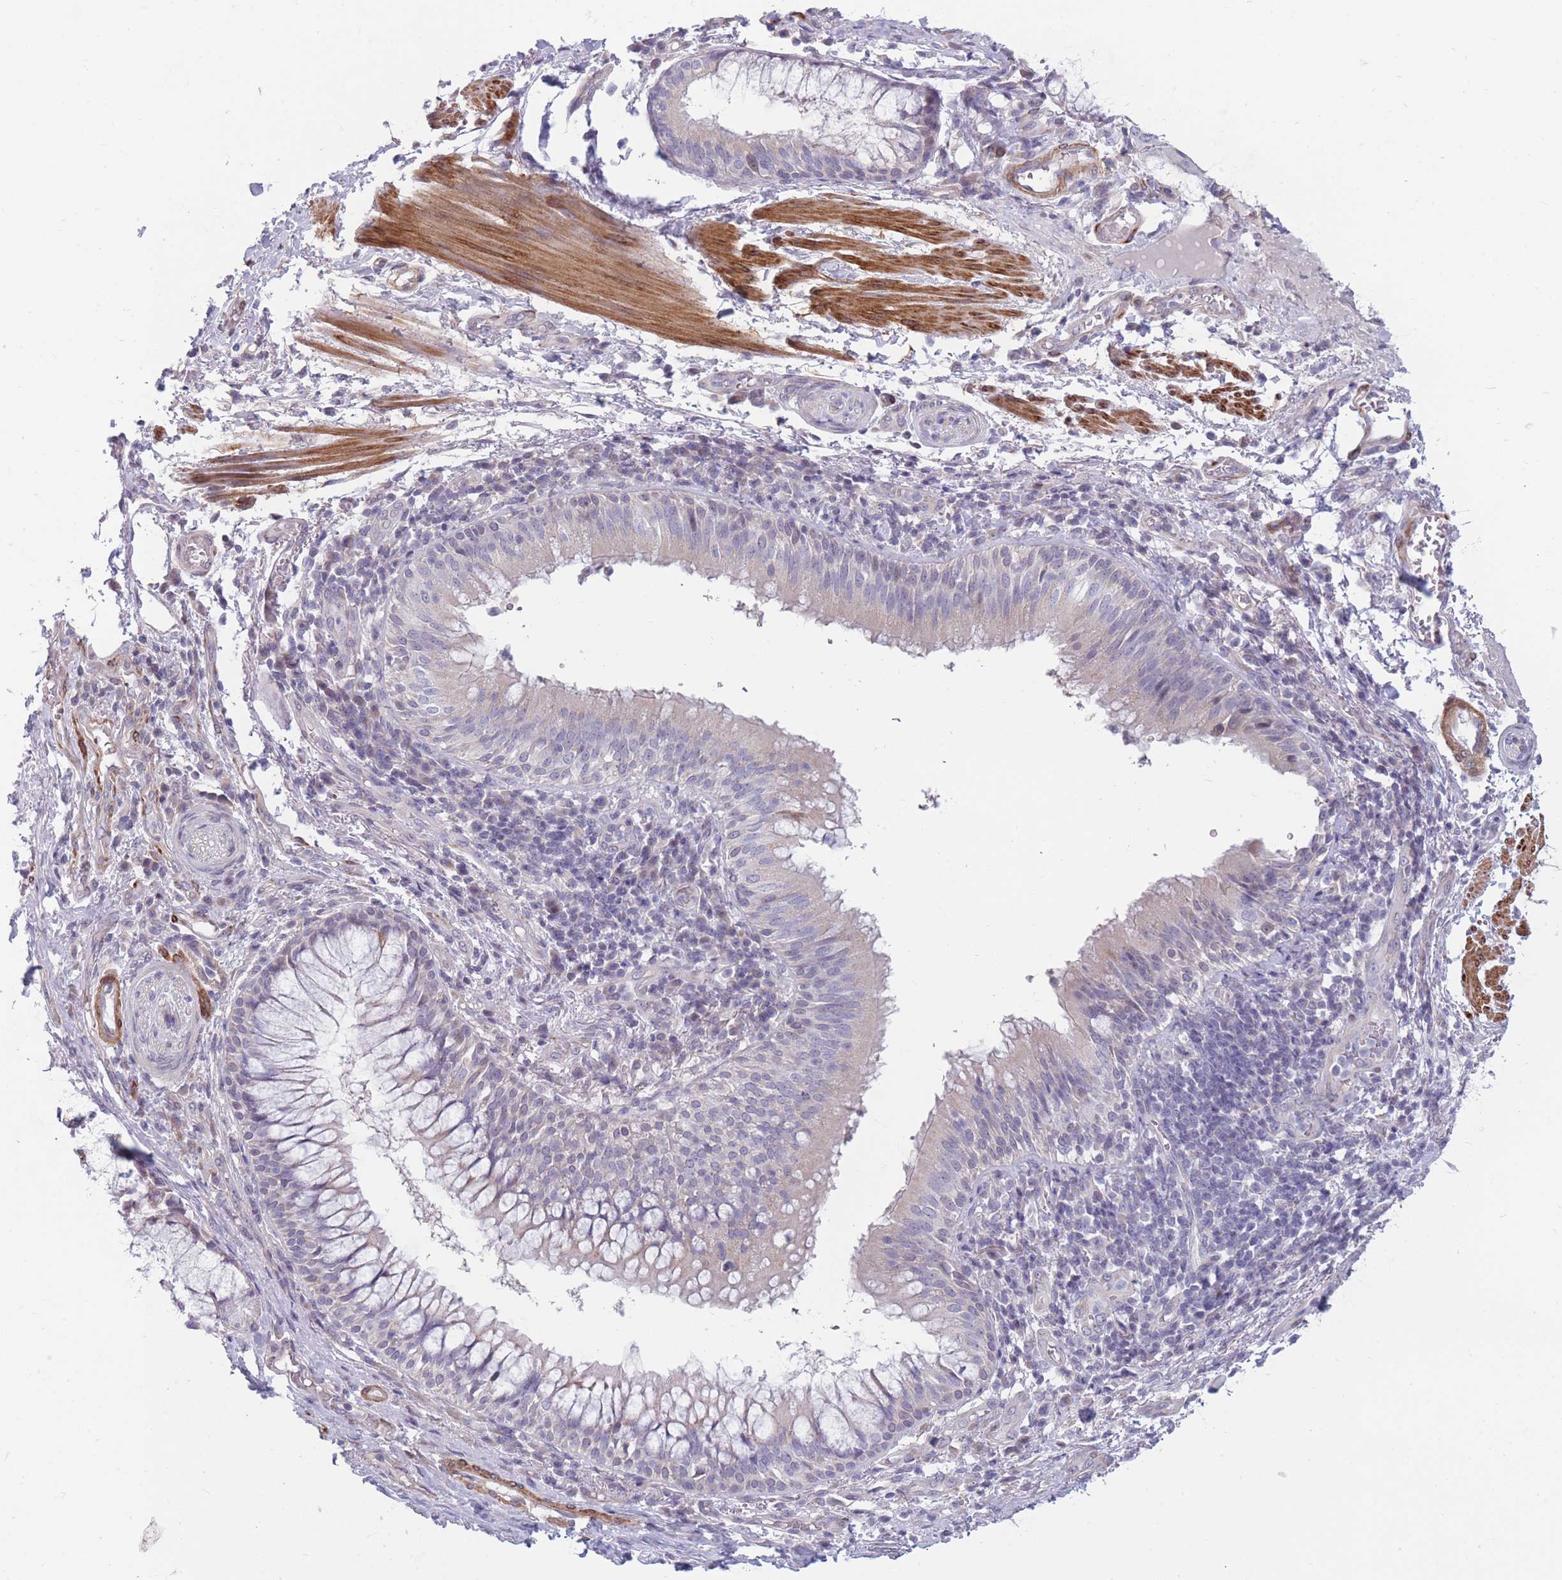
{"staining": {"intensity": "negative", "quantity": "none", "location": "none"}, "tissue": "adipose tissue", "cell_type": "Adipocytes", "image_type": "normal", "snomed": [{"axis": "morphology", "description": "Normal tissue, NOS"}, {"axis": "topography", "description": "Cartilage tissue"}, {"axis": "topography", "description": "Bronchus"}], "caption": "Immunohistochemistry image of benign human adipose tissue stained for a protein (brown), which exhibits no positivity in adipocytes.", "gene": "CCNQ", "patient": {"sex": "male", "age": 56}}